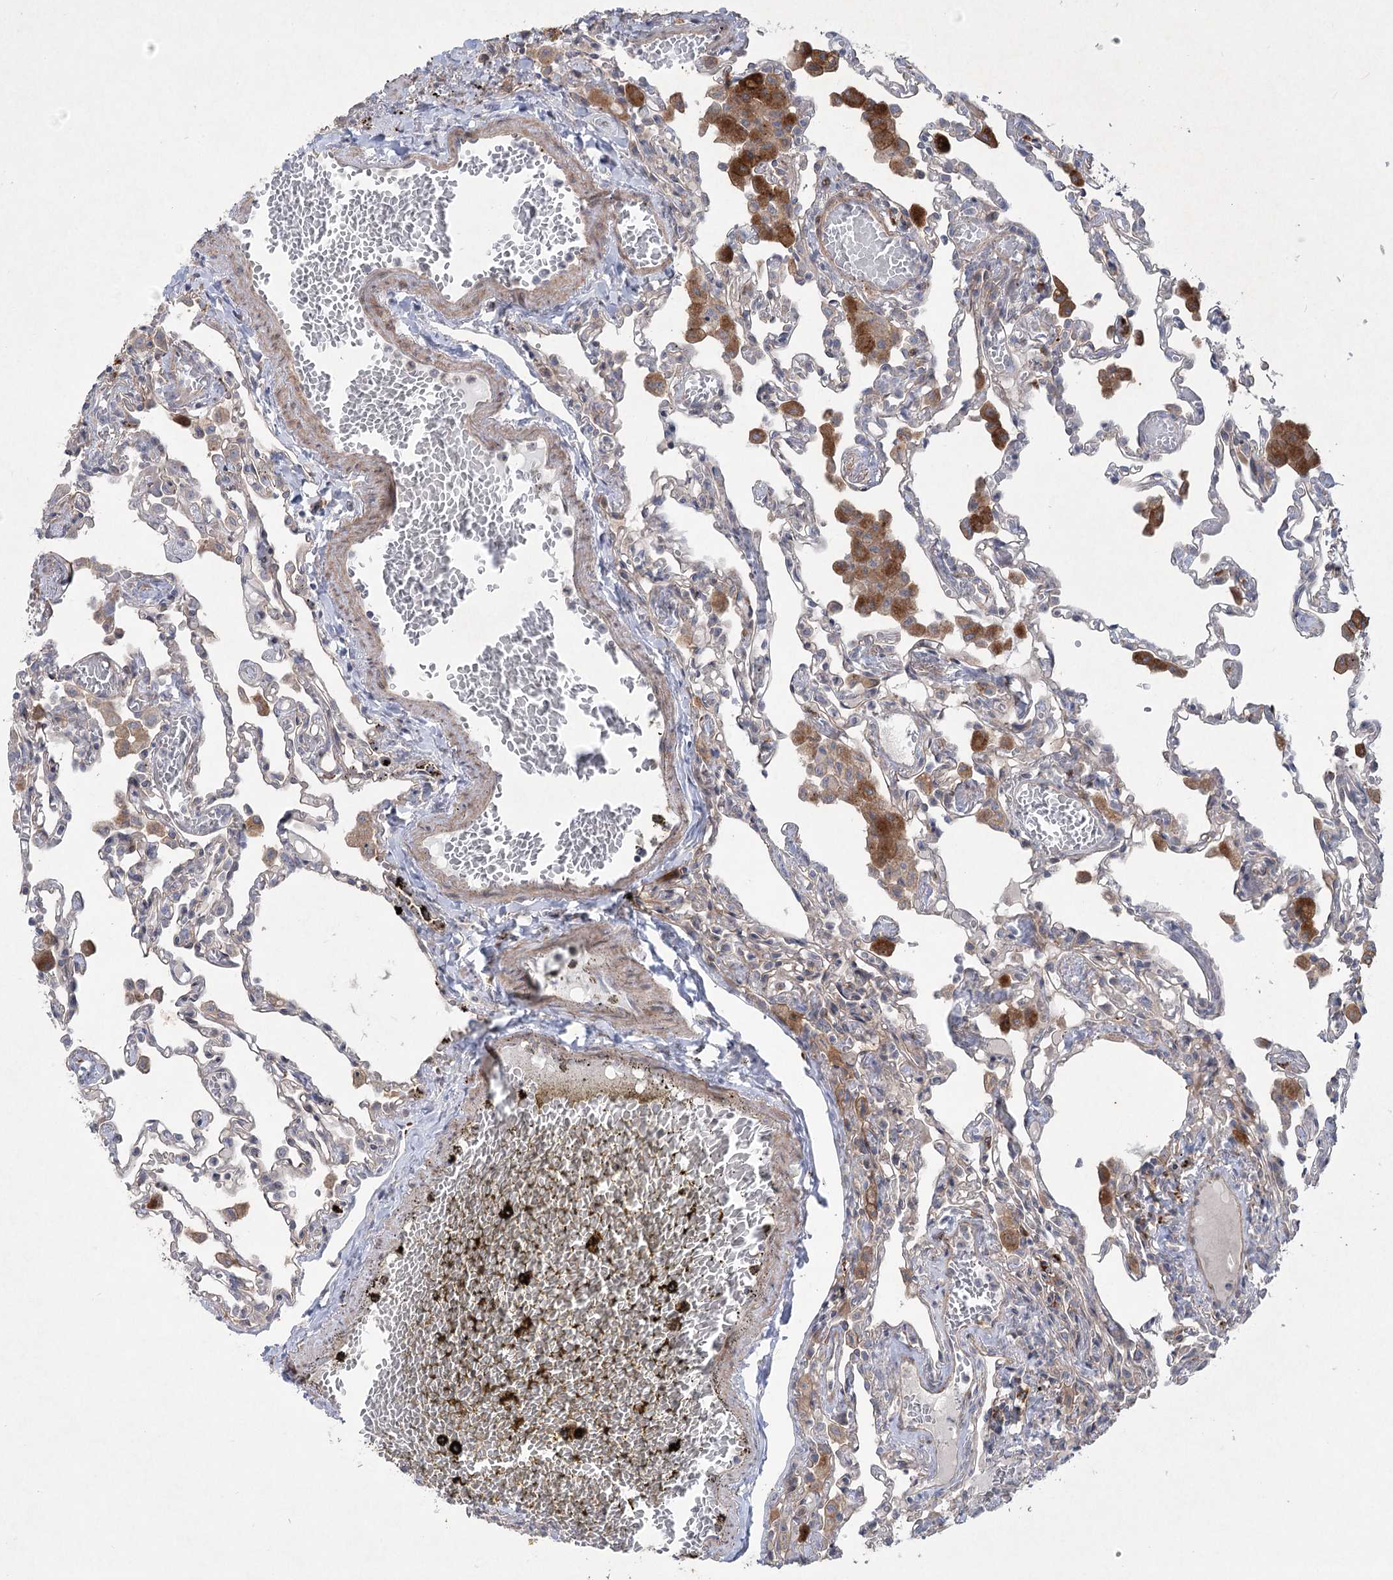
{"staining": {"intensity": "strong", "quantity": "<25%", "location": "cytoplasmic/membranous"}, "tissue": "lung", "cell_type": "Alveolar cells", "image_type": "normal", "snomed": [{"axis": "morphology", "description": "Normal tissue, NOS"}, {"axis": "topography", "description": "Bronchus"}, {"axis": "topography", "description": "Lung"}], "caption": "Protein staining demonstrates strong cytoplasmic/membranous staining in approximately <25% of alveolar cells in unremarkable lung.", "gene": "SCN11A", "patient": {"sex": "female", "age": 49}}